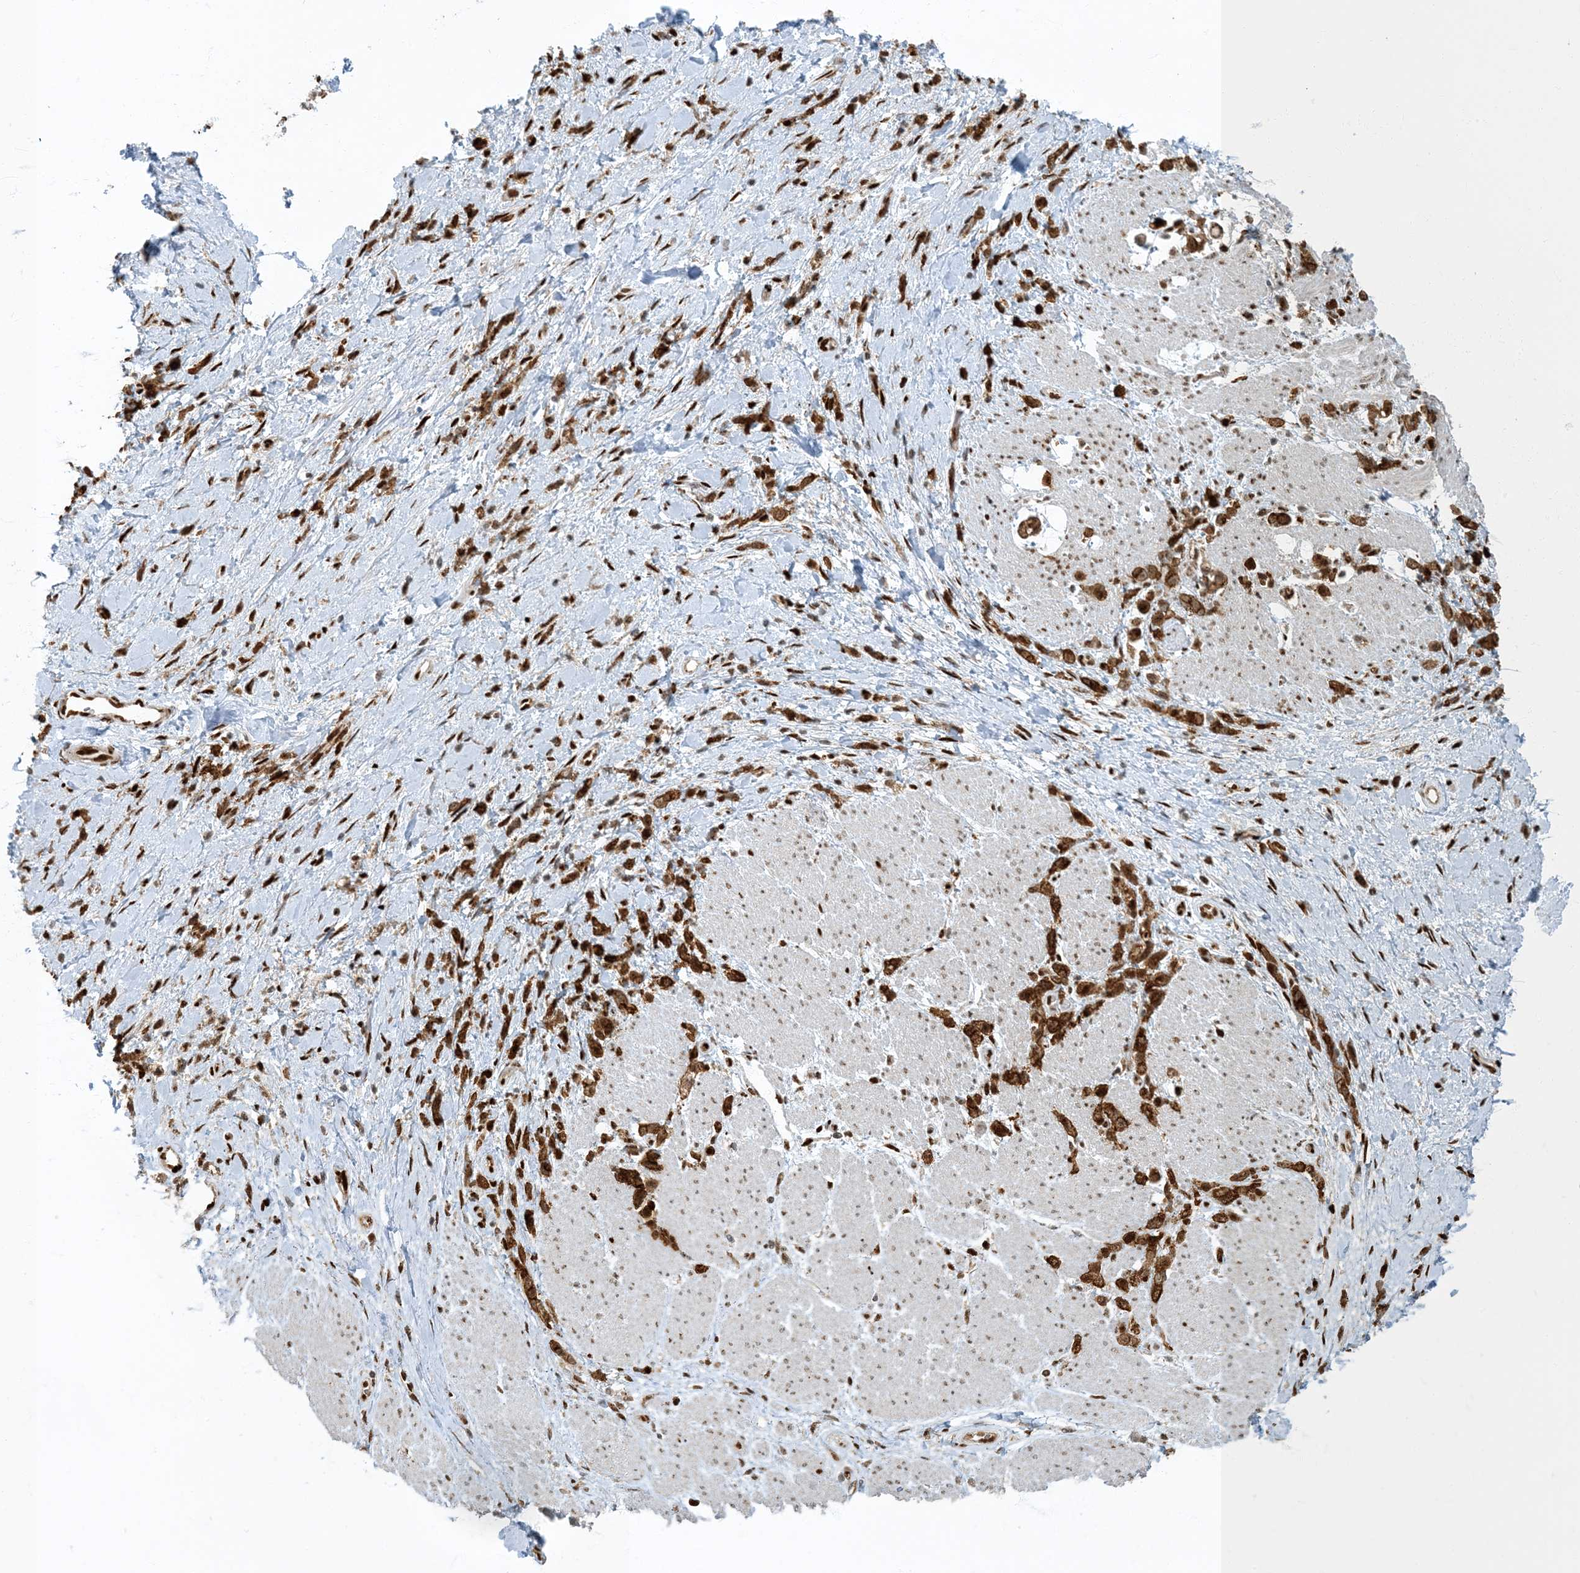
{"staining": {"intensity": "strong", "quantity": ">75%", "location": "cytoplasmic/membranous,nuclear"}, "tissue": "stomach cancer", "cell_type": "Tumor cells", "image_type": "cancer", "snomed": [{"axis": "morphology", "description": "Adenocarcinoma, NOS"}, {"axis": "topography", "description": "Stomach"}], "caption": "A high-resolution image shows immunohistochemistry (IHC) staining of adenocarcinoma (stomach), which demonstrates strong cytoplasmic/membranous and nuclear expression in approximately >75% of tumor cells.", "gene": "MBD1", "patient": {"sex": "female", "age": 60}}